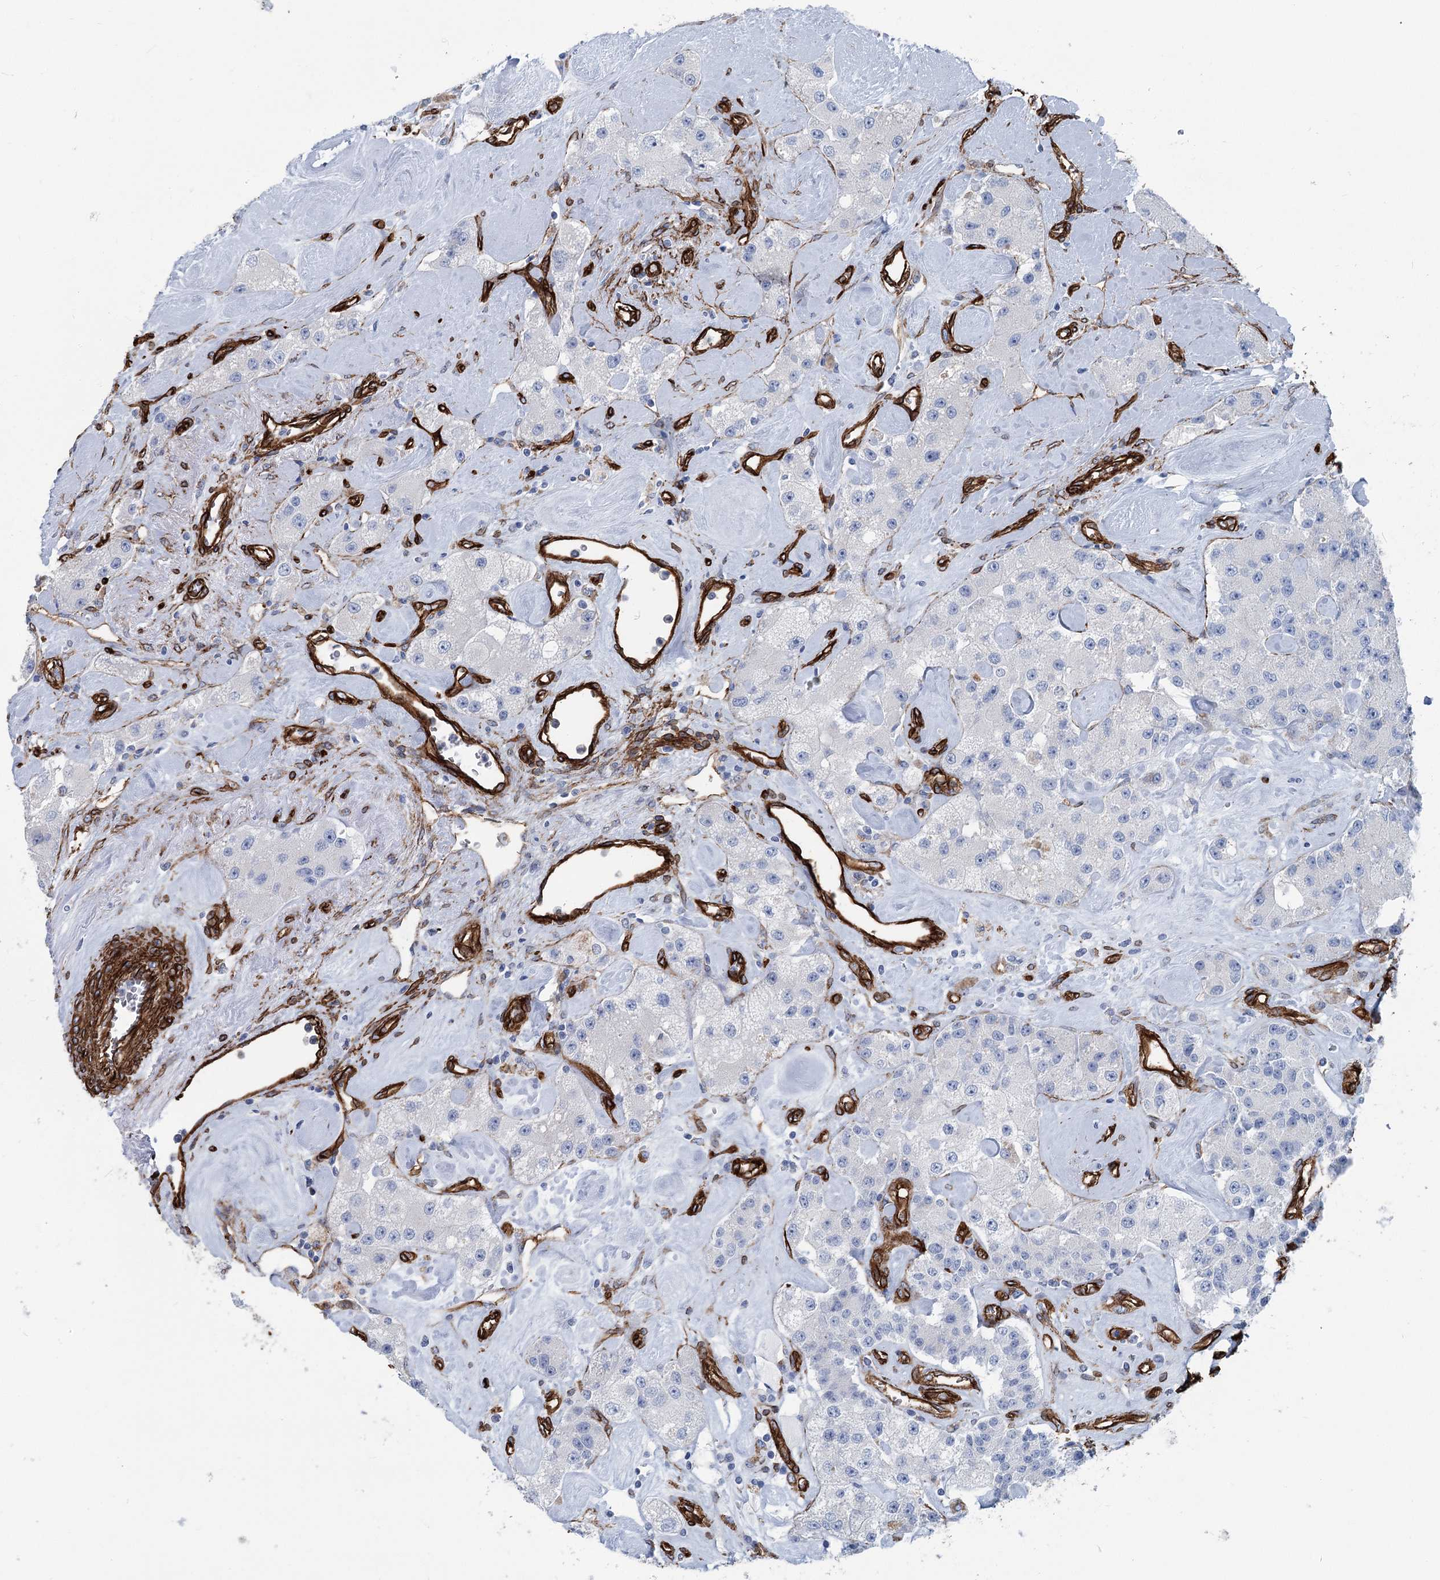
{"staining": {"intensity": "negative", "quantity": "none", "location": "none"}, "tissue": "carcinoid", "cell_type": "Tumor cells", "image_type": "cancer", "snomed": [{"axis": "morphology", "description": "Carcinoid, malignant, NOS"}, {"axis": "topography", "description": "Pancreas"}], "caption": "Tumor cells are negative for brown protein staining in carcinoid.", "gene": "IQSEC1", "patient": {"sex": "male", "age": 41}}